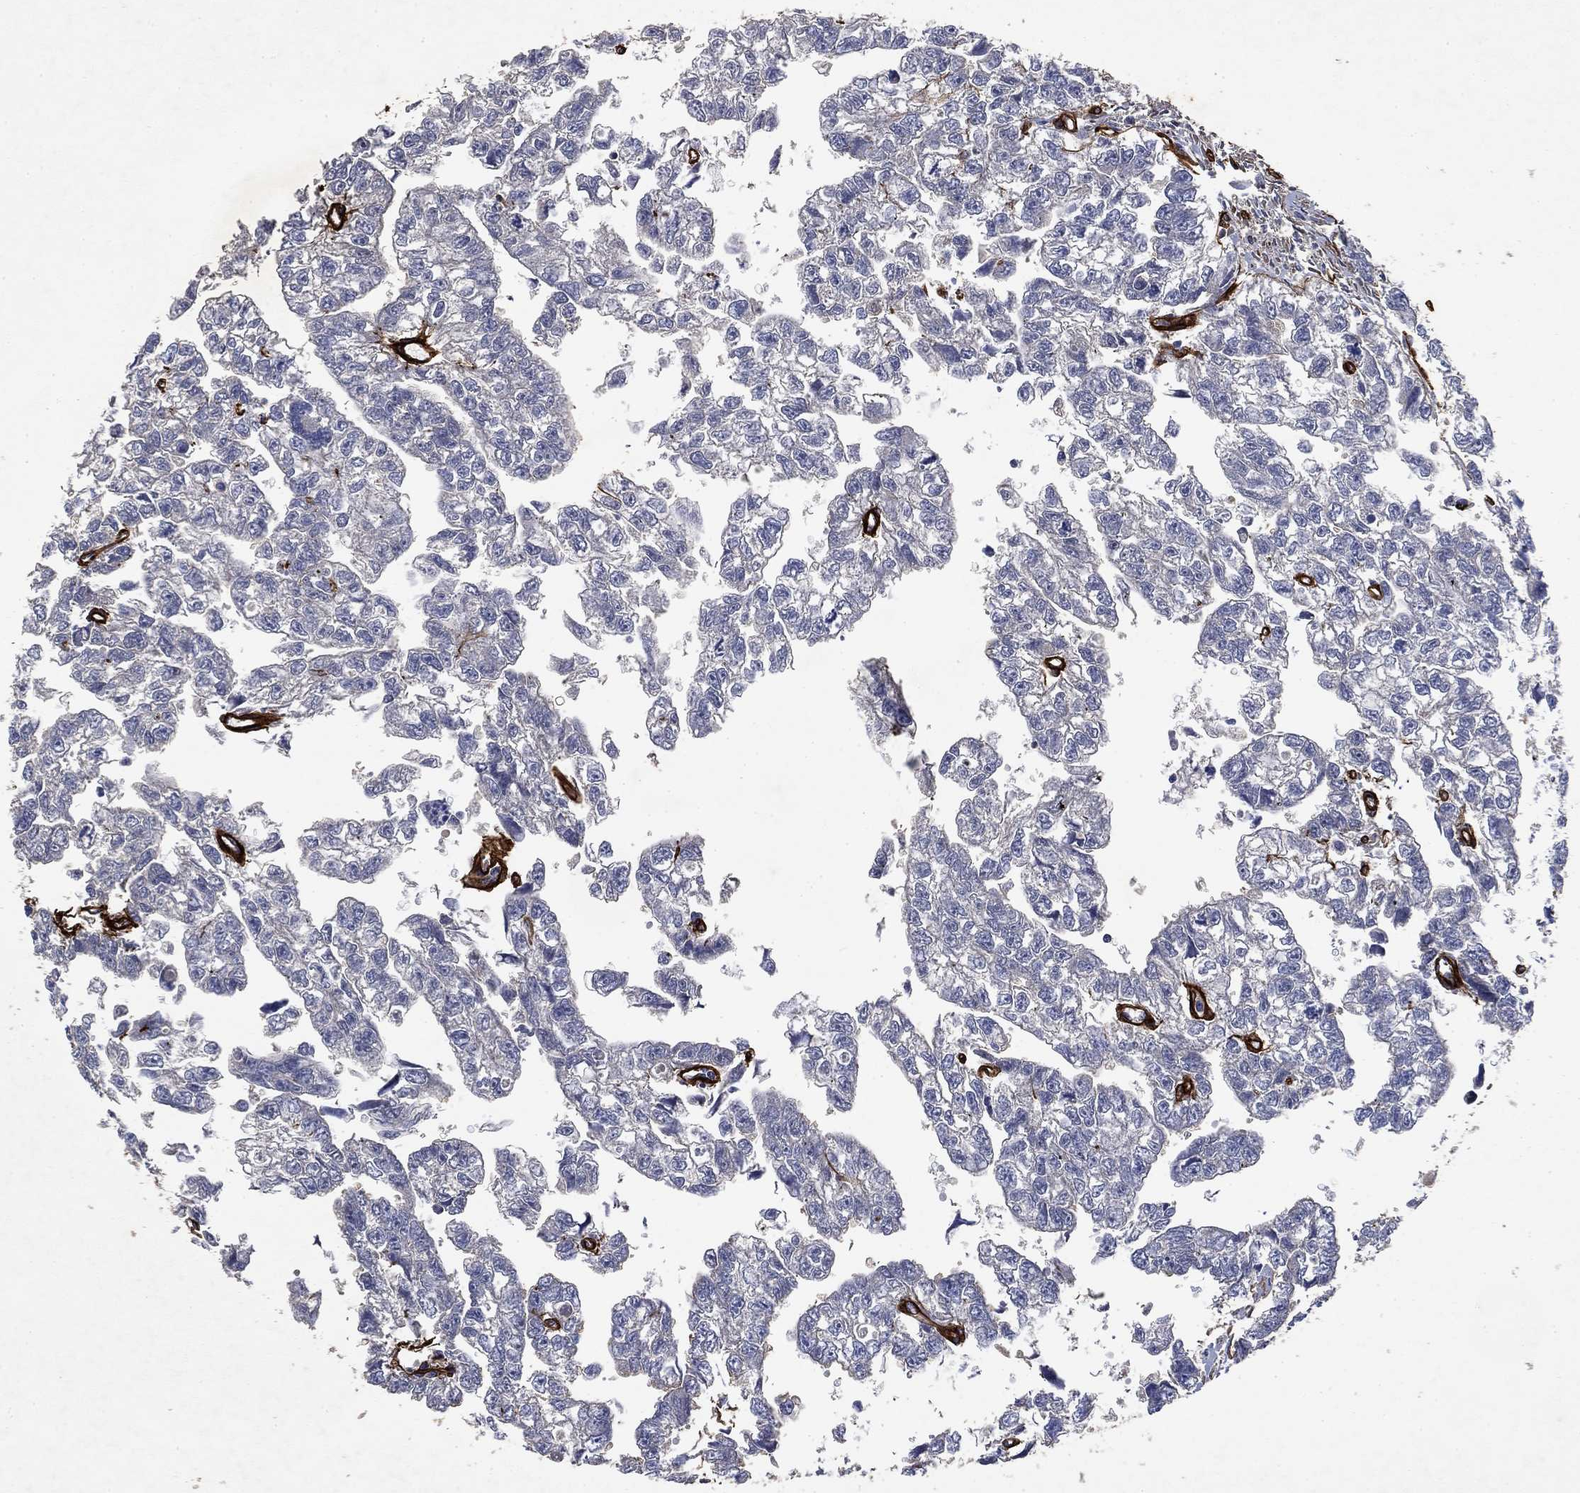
{"staining": {"intensity": "negative", "quantity": "none", "location": "none"}, "tissue": "testis cancer", "cell_type": "Tumor cells", "image_type": "cancer", "snomed": [{"axis": "morphology", "description": "Carcinoma, Embryonal, NOS"}, {"axis": "morphology", "description": "Teratoma, malignant, NOS"}, {"axis": "topography", "description": "Testis"}], "caption": "DAB (3,3'-diaminobenzidine) immunohistochemical staining of human testis cancer displays no significant positivity in tumor cells.", "gene": "COL4A2", "patient": {"sex": "male", "age": 44}}